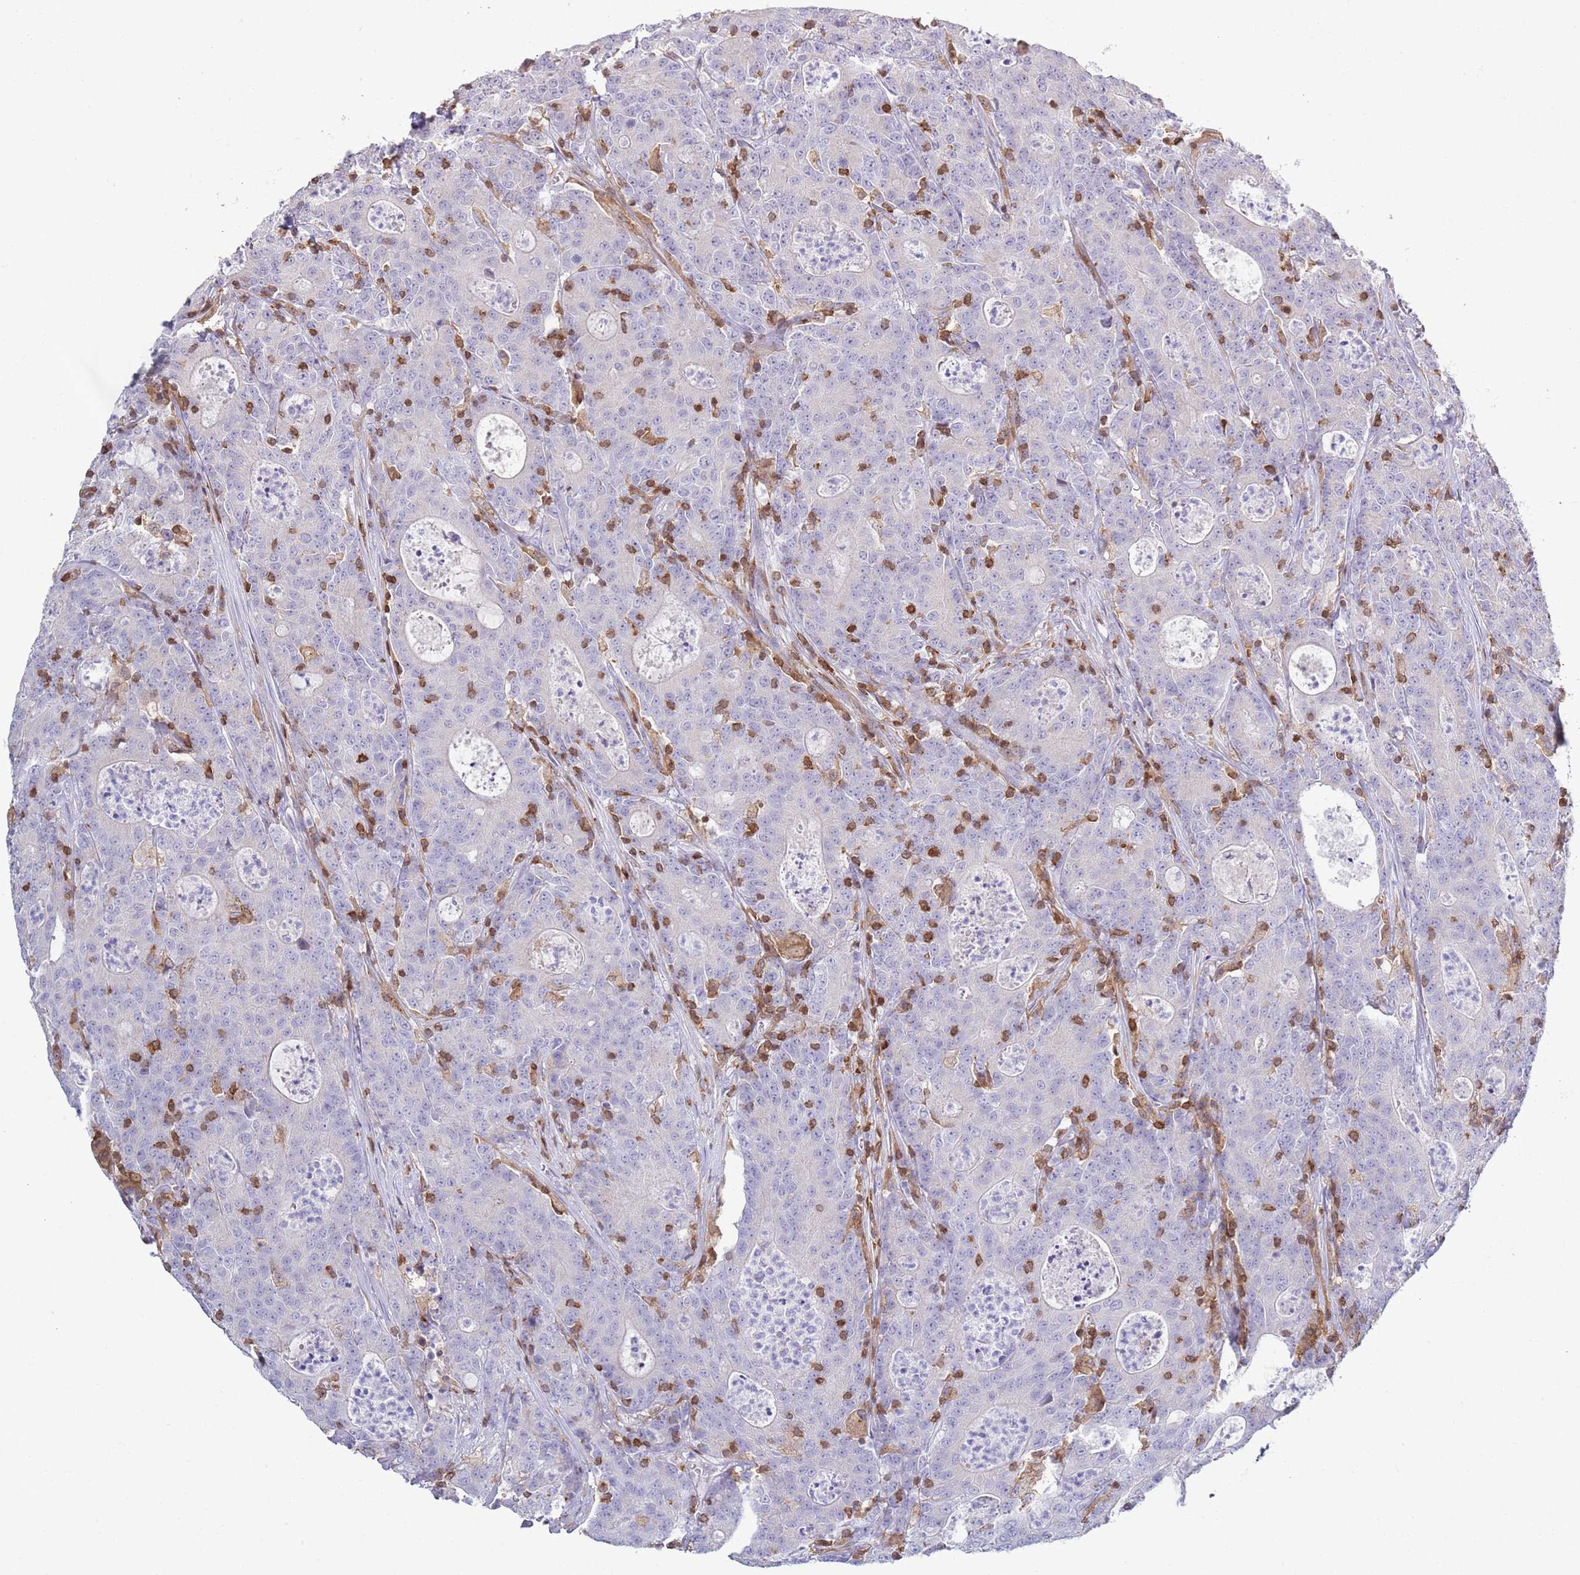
{"staining": {"intensity": "negative", "quantity": "none", "location": "none"}, "tissue": "colorectal cancer", "cell_type": "Tumor cells", "image_type": "cancer", "snomed": [{"axis": "morphology", "description": "Adenocarcinoma, NOS"}, {"axis": "topography", "description": "Colon"}], "caption": "DAB immunohistochemical staining of colorectal adenocarcinoma shows no significant expression in tumor cells.", "gene": "LPXN", "patient": {"sex": "male", "age": 83}}